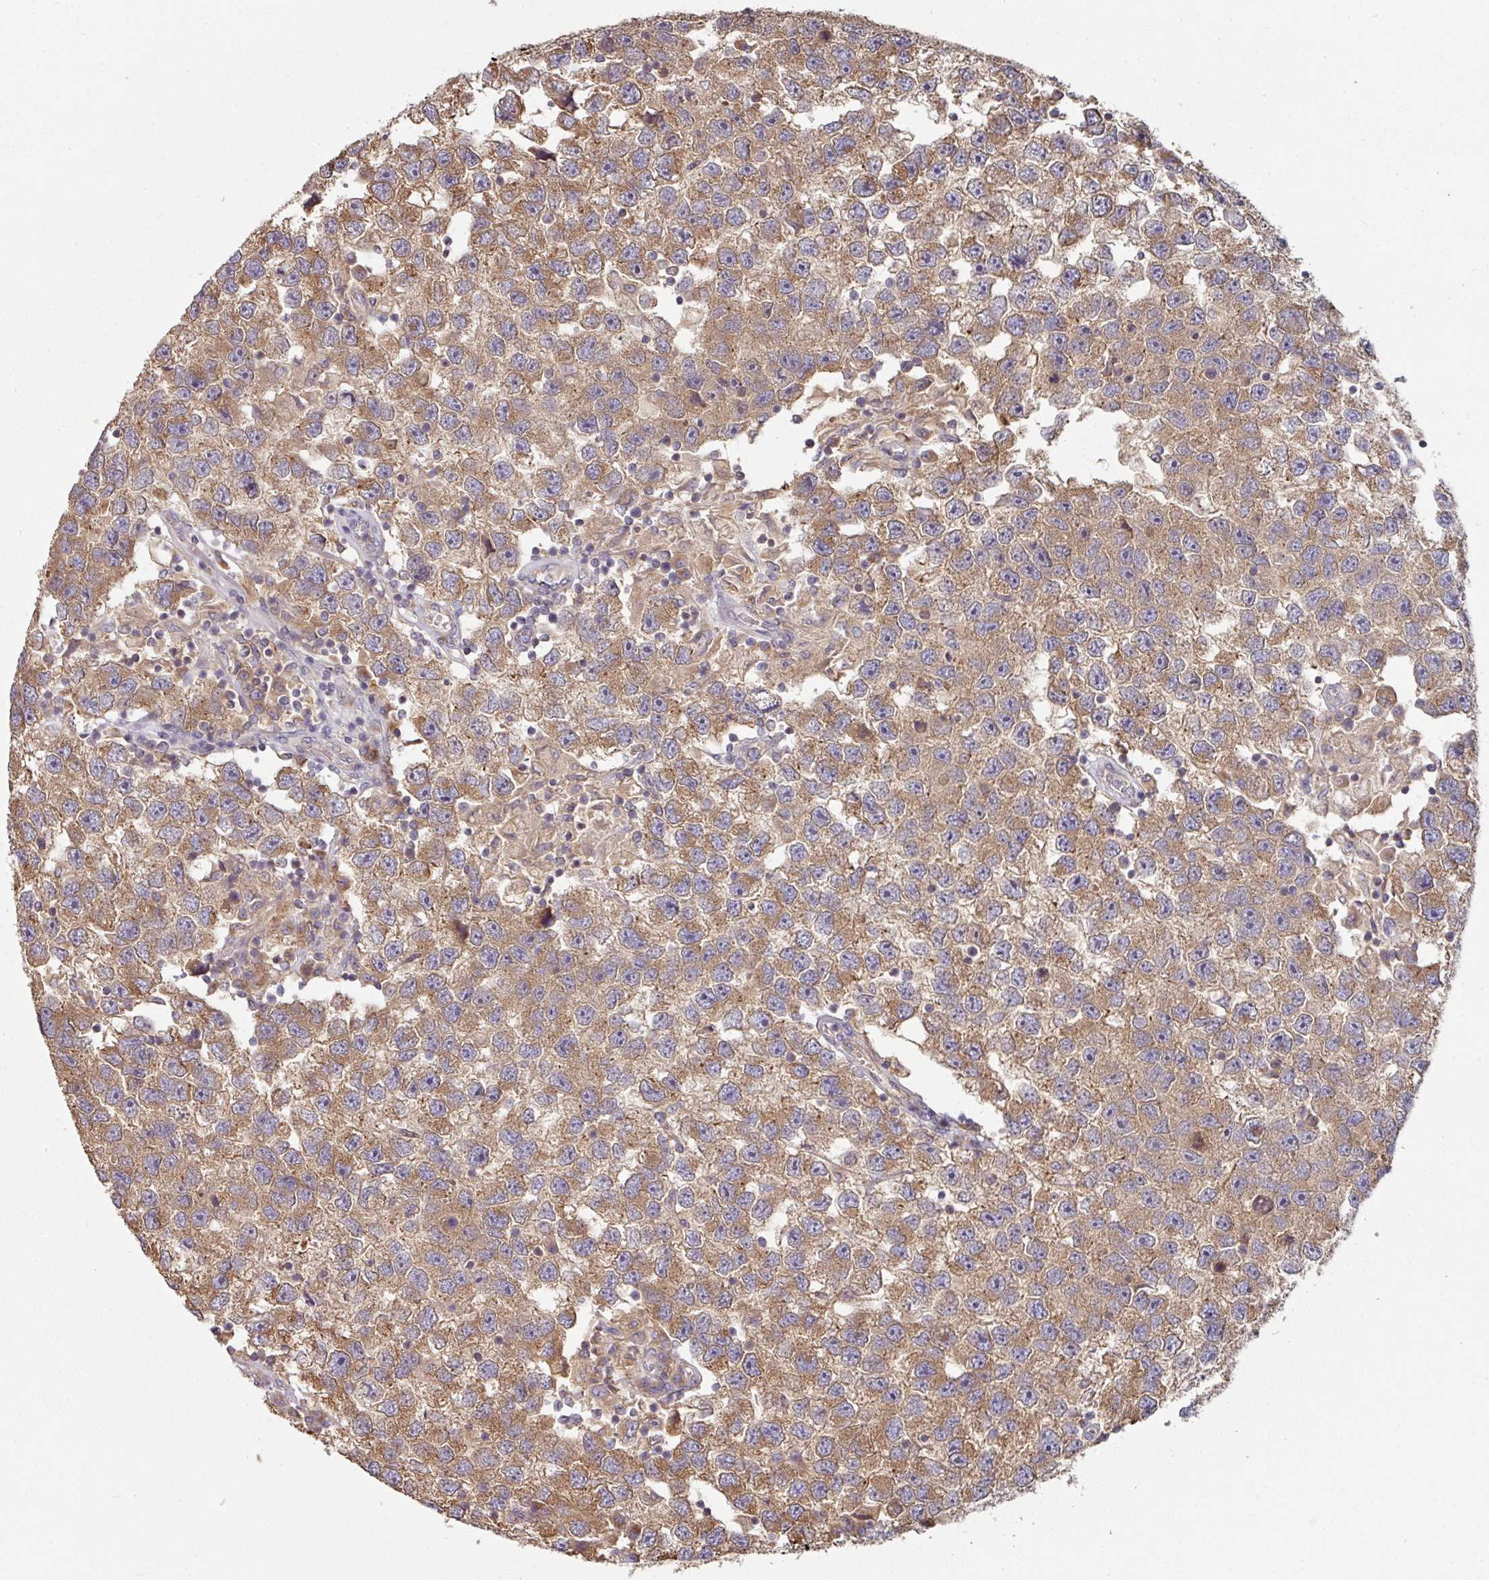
{"staining": {"intensity": "moderate", "quantity": ">75%", "location": "cytoplasmic/membranous"}, "tissue": "testis cancer", "cell_type": "Tumor cells", "image_type": "cancer", "snomed": [{"axis": "morphology", "description": "Seminoma, NOS"}, {"axis": "topography", "description": "Testis"}], "caption": "Testis cancer was stained to show a protein in brown. There is medium levels of moderate cytoplasmic/membranous expression in about >75% of tumor cells.", "gene": "SIK1", "patient": {"sex": "male", "age": 26}}